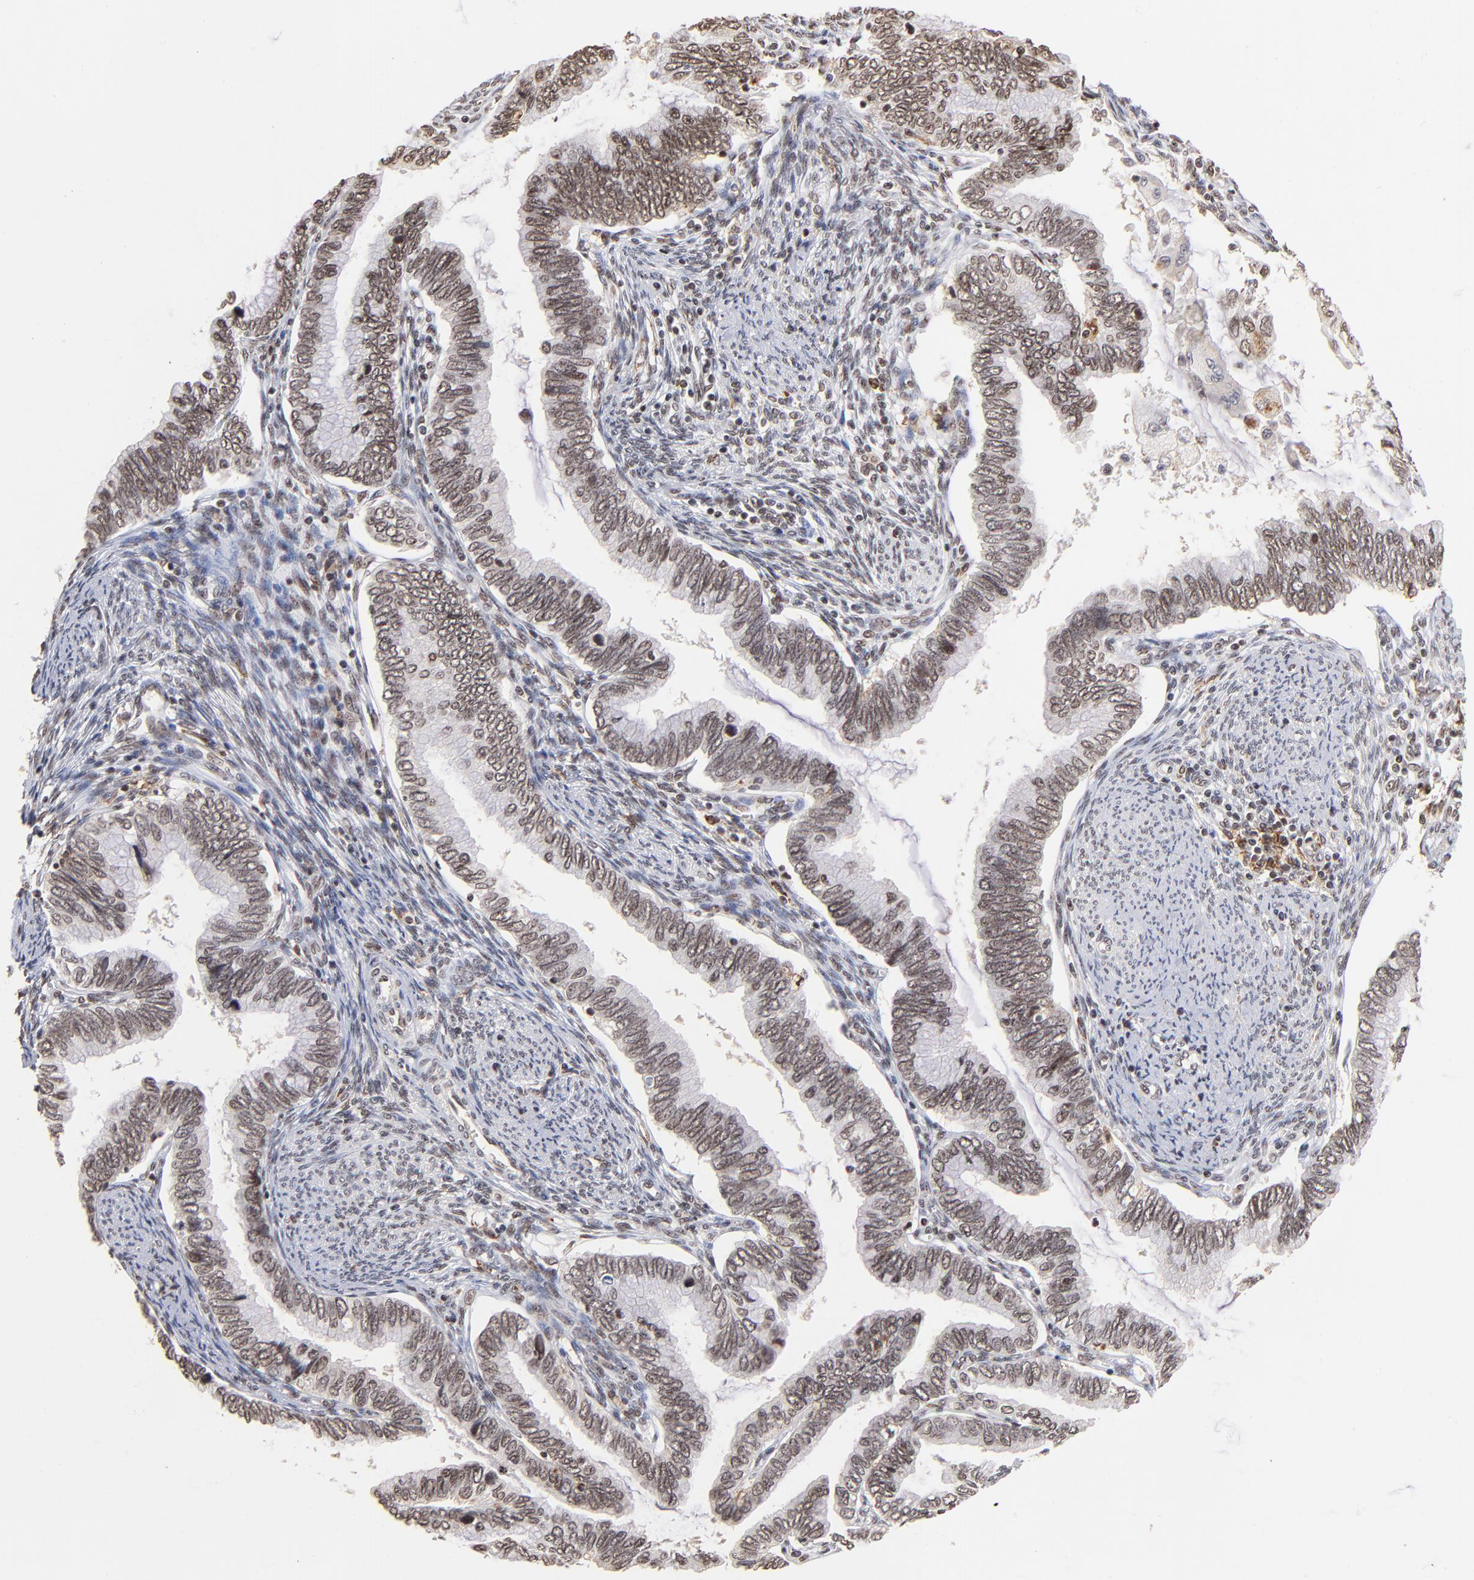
{"staining": {"intensity": "moderate", "quantity": ">75%", "location": "cytoplasmic/membranous,nuclear"}, "tissue": "cervical cancer", "cell_type": "Tumor cells", "image_type": "cancer", "snomed": [{"axis": "morphology", "description": "Adenocarcinoma, NOS"}, {"axis": "topography", "description": "Cervix"}], "caption": "The histopathology image demonstrates a brown stain indicating the presence of a protein in the cytoplasmic/membranous and nuclear of tumor cells in adenocarcinoma (cervical). Ihc stains the protein in brown and the nuclei are stained blue.", "gene": "ZNF146", "patient": {"sex": "female", "age": 49}}